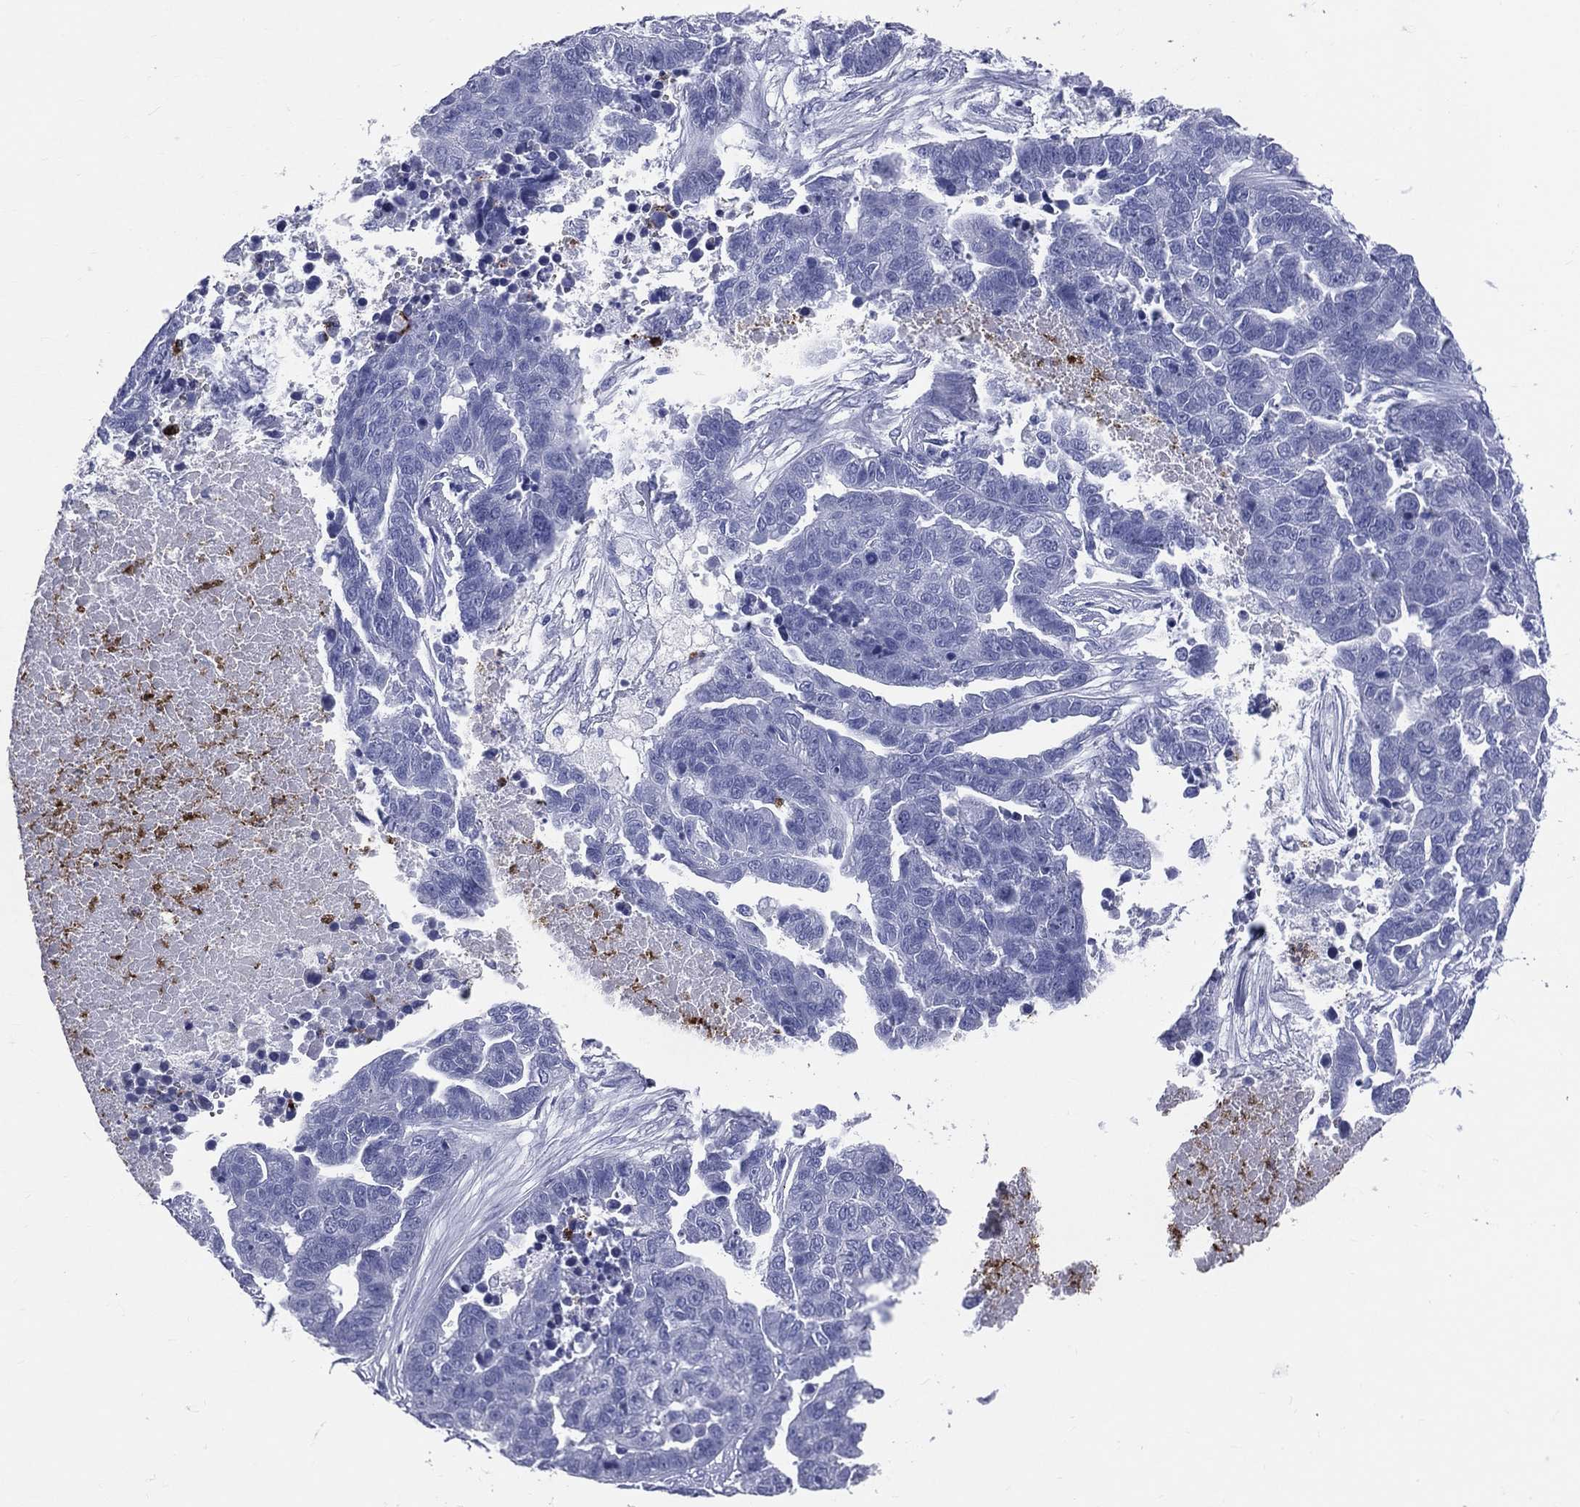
{"staining": {"intensity": "negative", "quantity": "none", "location": "none"}, "tissue": "ovarian cancer", "cell_type": "Tumor cells", "image_type": "cancer", "snomed": [{"axis": "morphology", "description": "Cystadenocarcinoma, serous, NOS"}, {"axis": "topography", "description": "Ovary"}], "caption": "This photomicrograph is of serous cystadenocarcinoma (ovarian) stained with immunohistochemistry to label a protein in brown with the nuclei are counter-stained blue. There is no staining in tumor cells.", "gene": "PGLYRP1", "patient": {"sex": "female", "age": 87}}